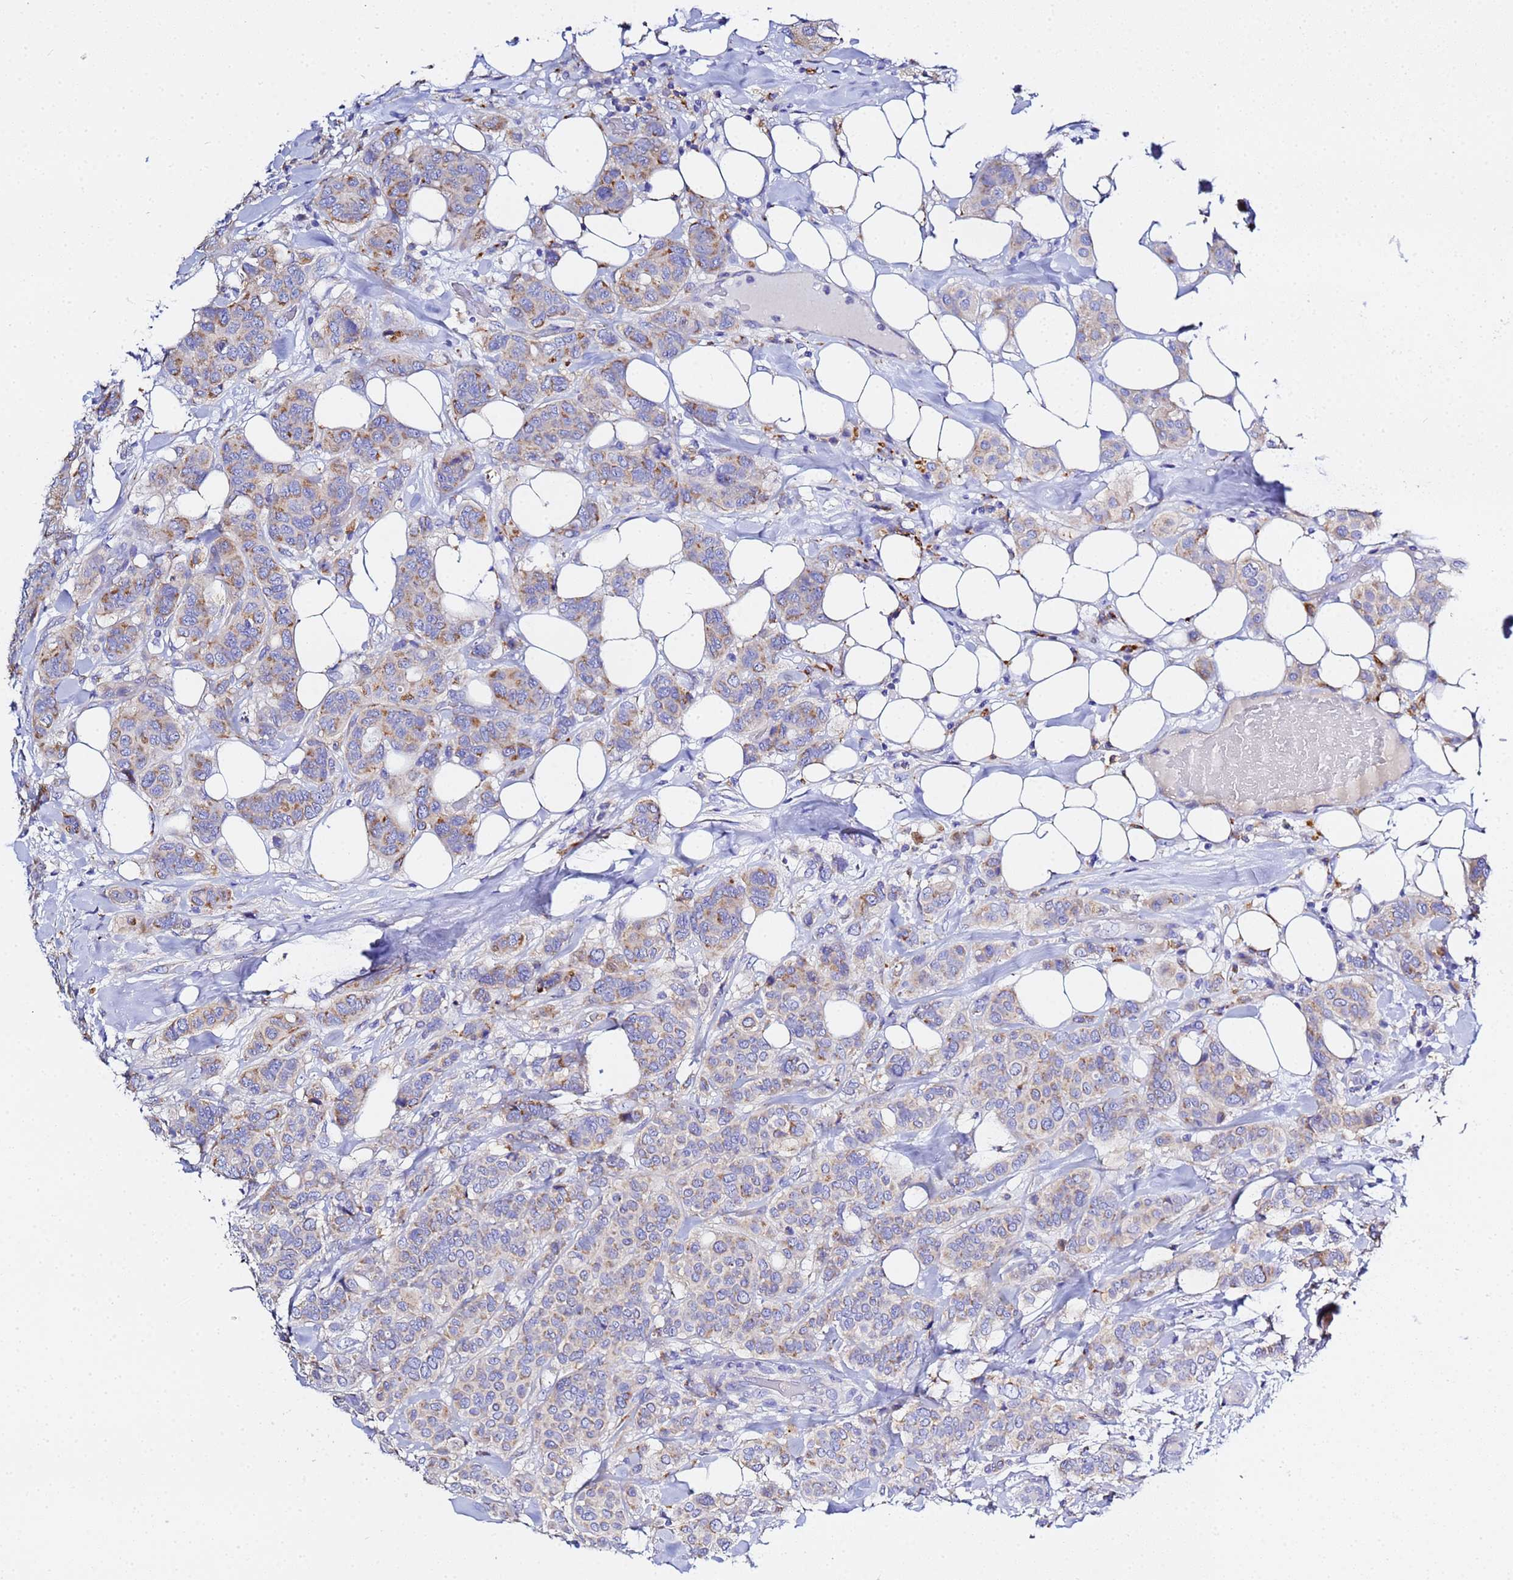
{"staining": {"intensity": "moderate", "quantity": "25%-75%", "location": "cytoplasmic/membranous"}, "tissue": "breast cancer", "cell_type": "Tumor cells", "image_type": "cancer", "snomed": [{"axis": "morphology", "description": "Lobular carcinoma"}, {"axis": "topography", "description": "Breast"}], "caption": "Breast cancer (lobular carcinoma) tissue demonstrates moderate cytoplasmic/membranous positivity in approximately 25%-75% of tumor cells Nuclei are stained in blue.", "gene": "VTI1B", "patient": {"sex": "female", "age": 51}}